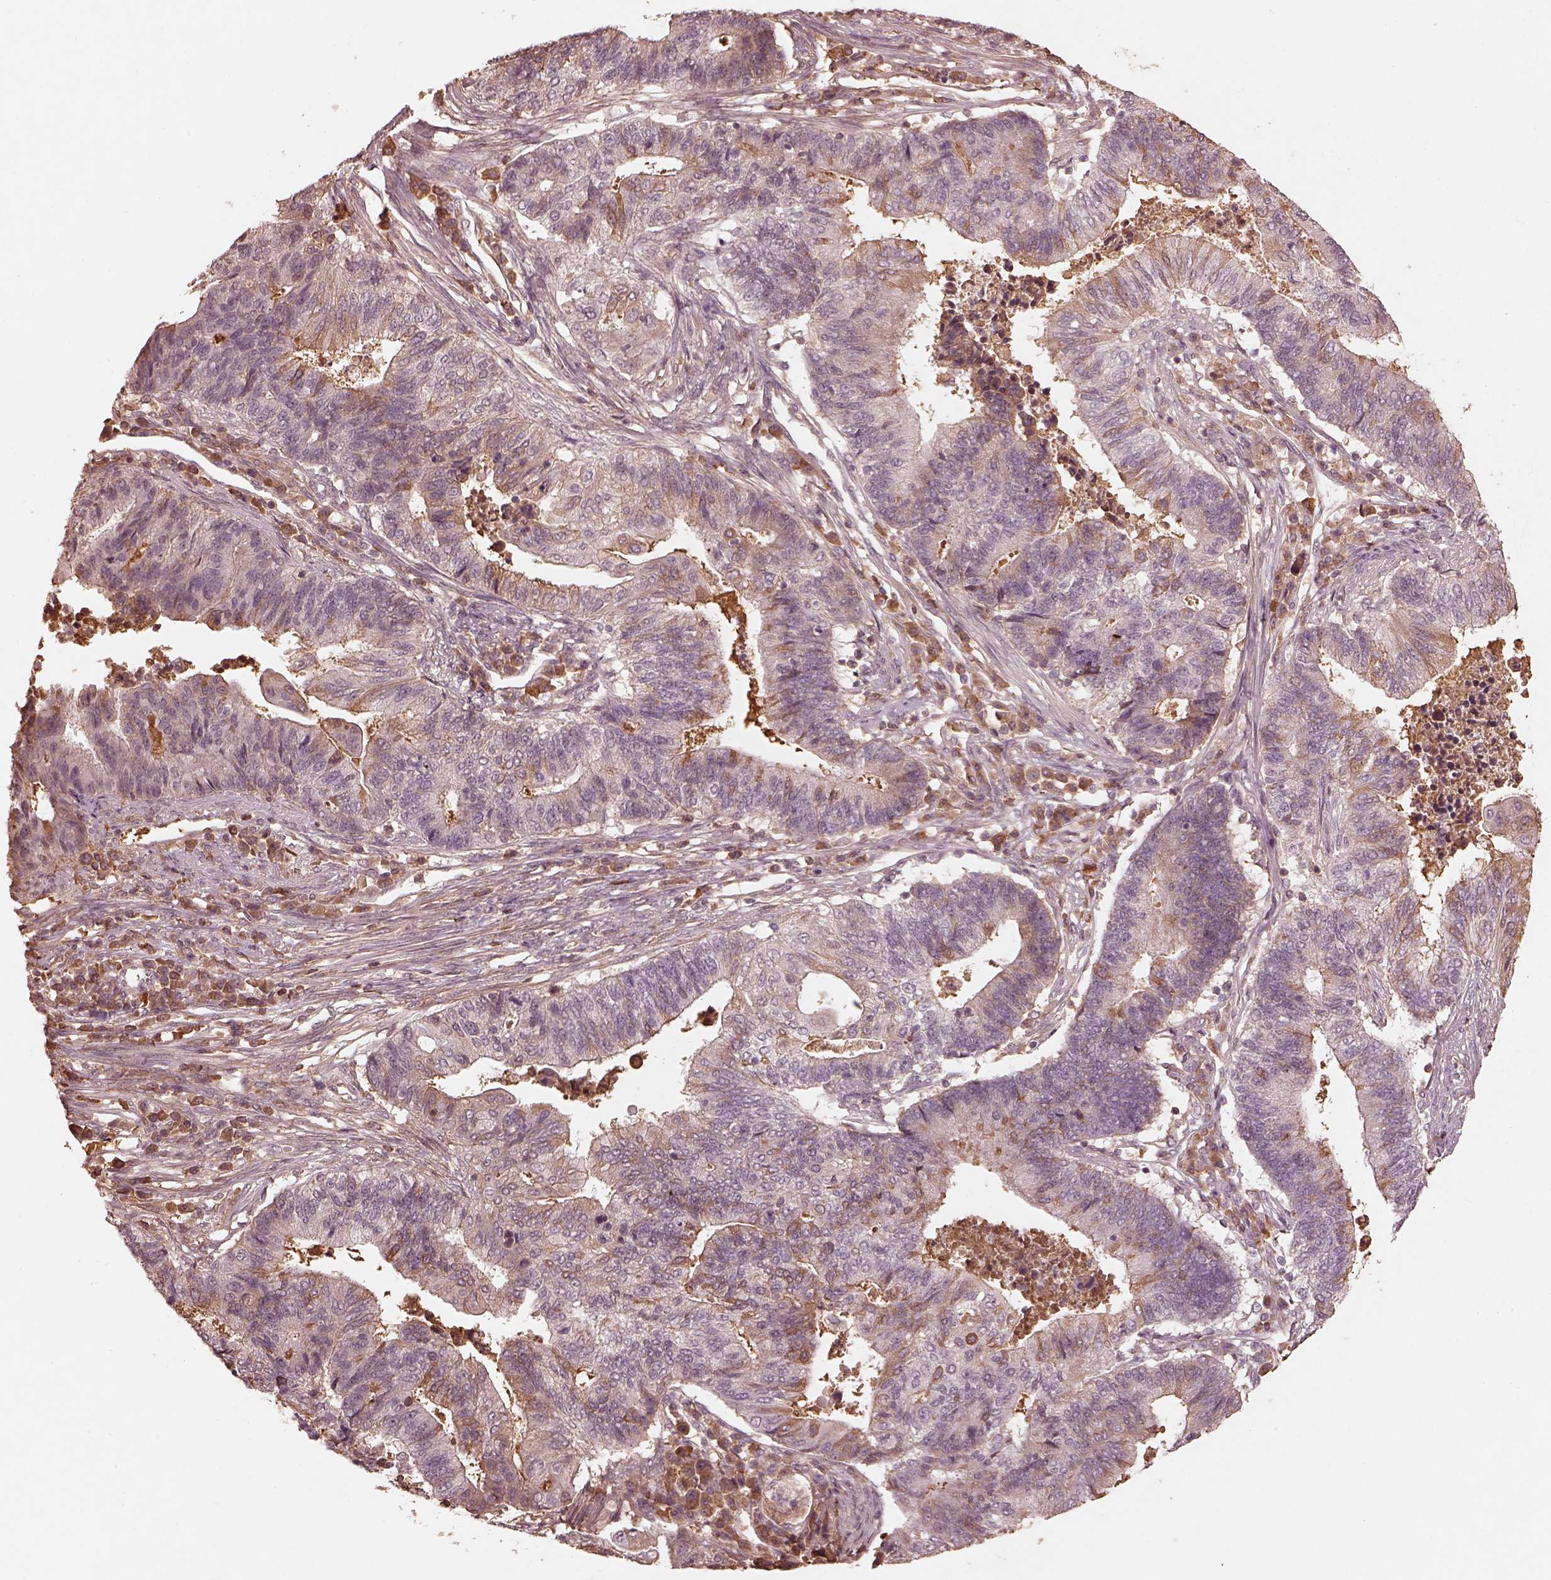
{"staining": {"intensity": "weak", "quantity": "<25%", "location": "cytoplasmic/membranous"}, "tissue": "endometrial cancer", "cell_type": "Tumor cells", "image_type": "cancer", "snomed": [{"axis": "morphology", "description": "Adenocarcinoma, NOS"}, {"axis": "topography", "description": "Uterus"}, {"axis": "topography", "description": "Endometrium"}], "caption": "DAB immunohistochemical staining of endometrial adenocarcinoma reveals no significant expression in tumor cells. The staining was performed using DAB to visualize the protein expression in brown, while the nuclei were stained in blue with hematoxylin (Magnification: 20x).", "gene": "CALR3", "patient": {"sex": "female", "age": 54}}